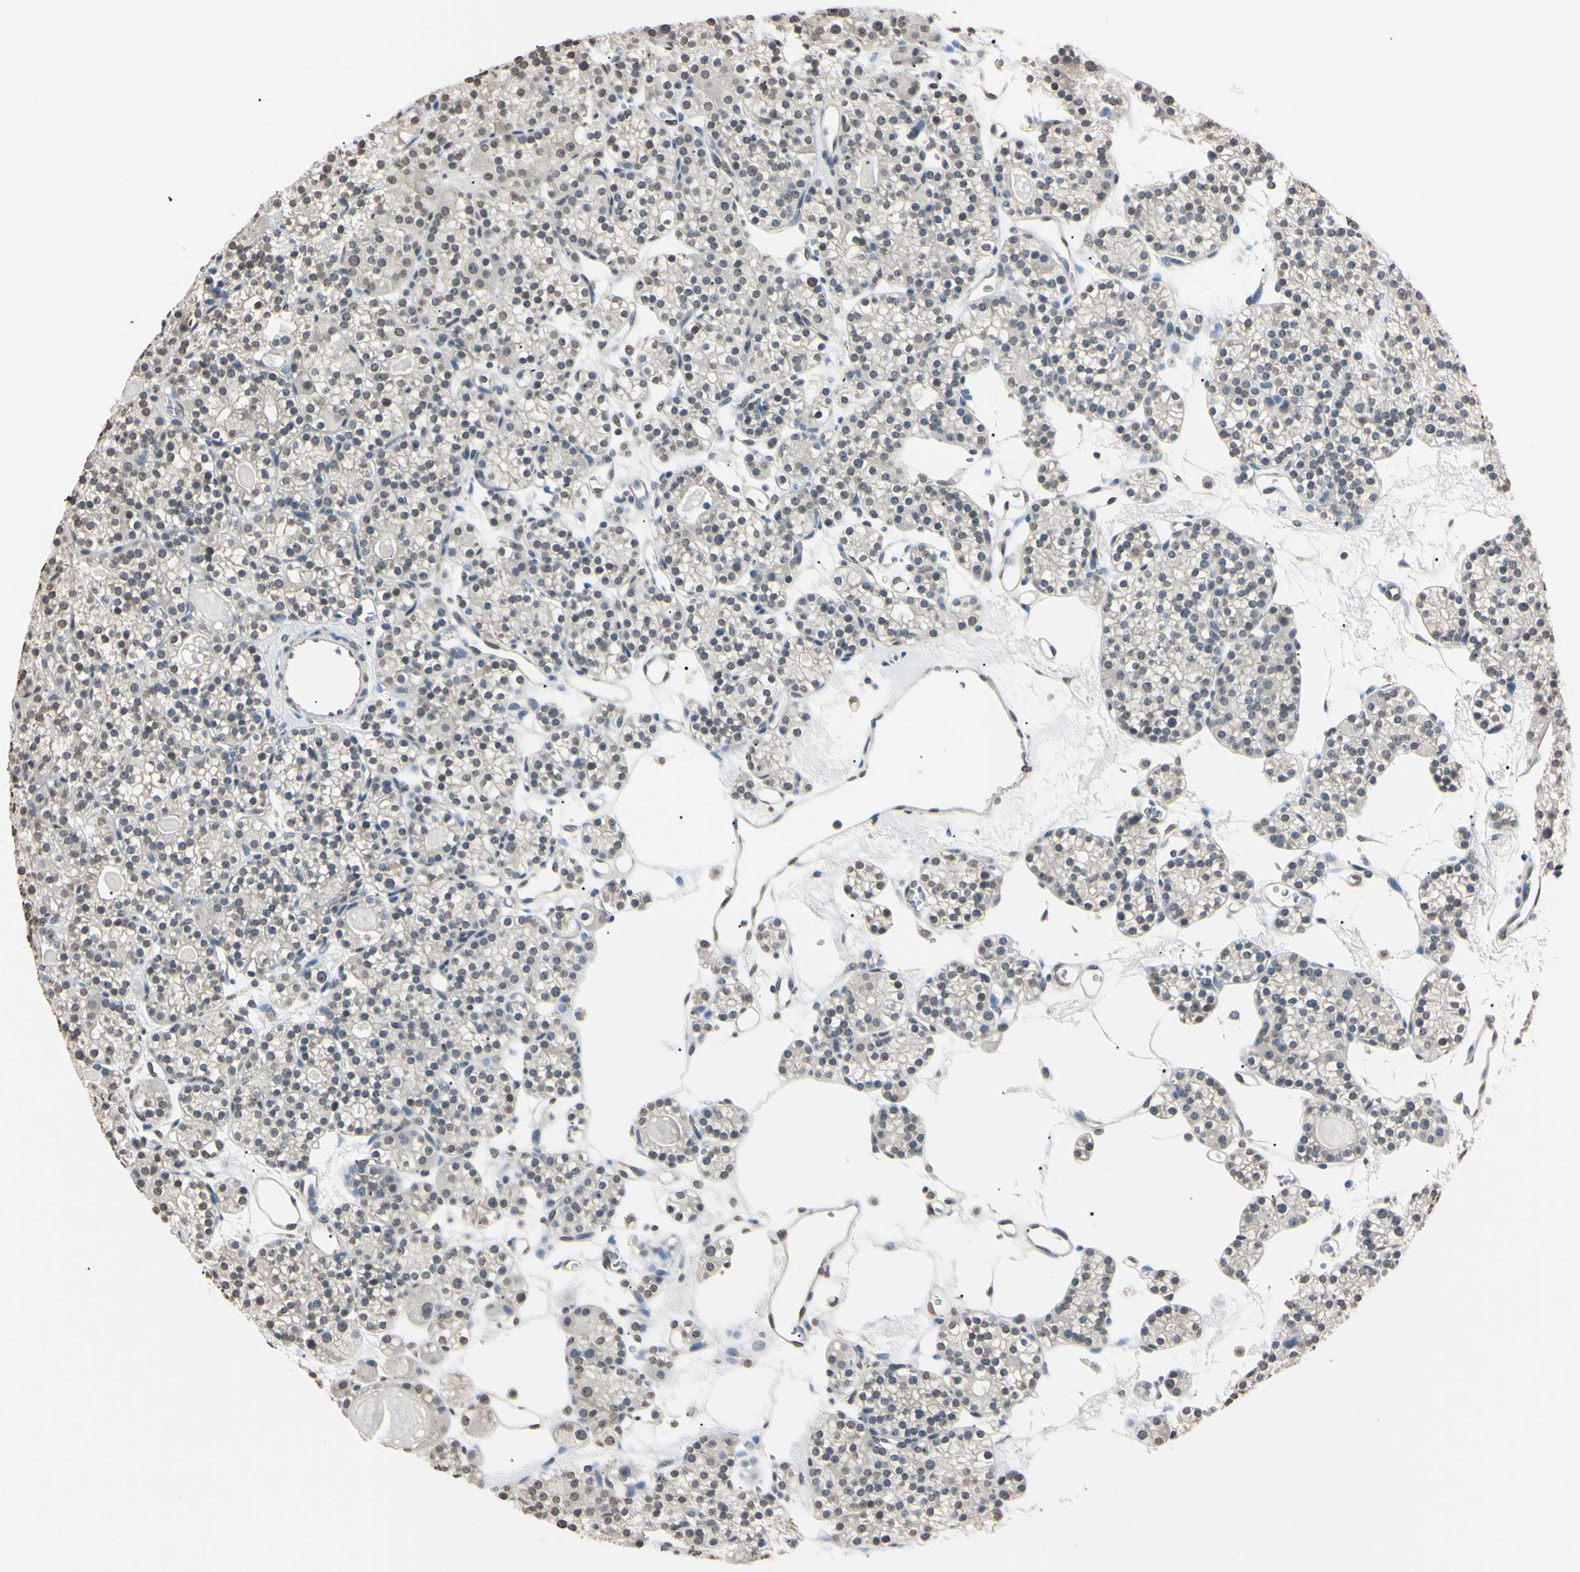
{"staining": {"intensity": "weak", "quantity": "<25%", "location": "nuclear"}, "tissue": "parathyroid gland", "cell_type": "Glandular cells", "image_type": "normal", "snomed": [{"axis": "morphology", "description": "Normal tissue, NOS"}, {"axis": "topography", "description": "Parathyroid gland"}], "caption": "Protein analysis of benign parathyroid gland exhibits no significant positivity in glandular cells. (DAB (3,3'-diaminobenzidine) immunohistochemistry (IHC) visualized using brightfield microscopy, high magnification).", "gene": "CDC45", "patient": {"sex": "female", "age": 64}}